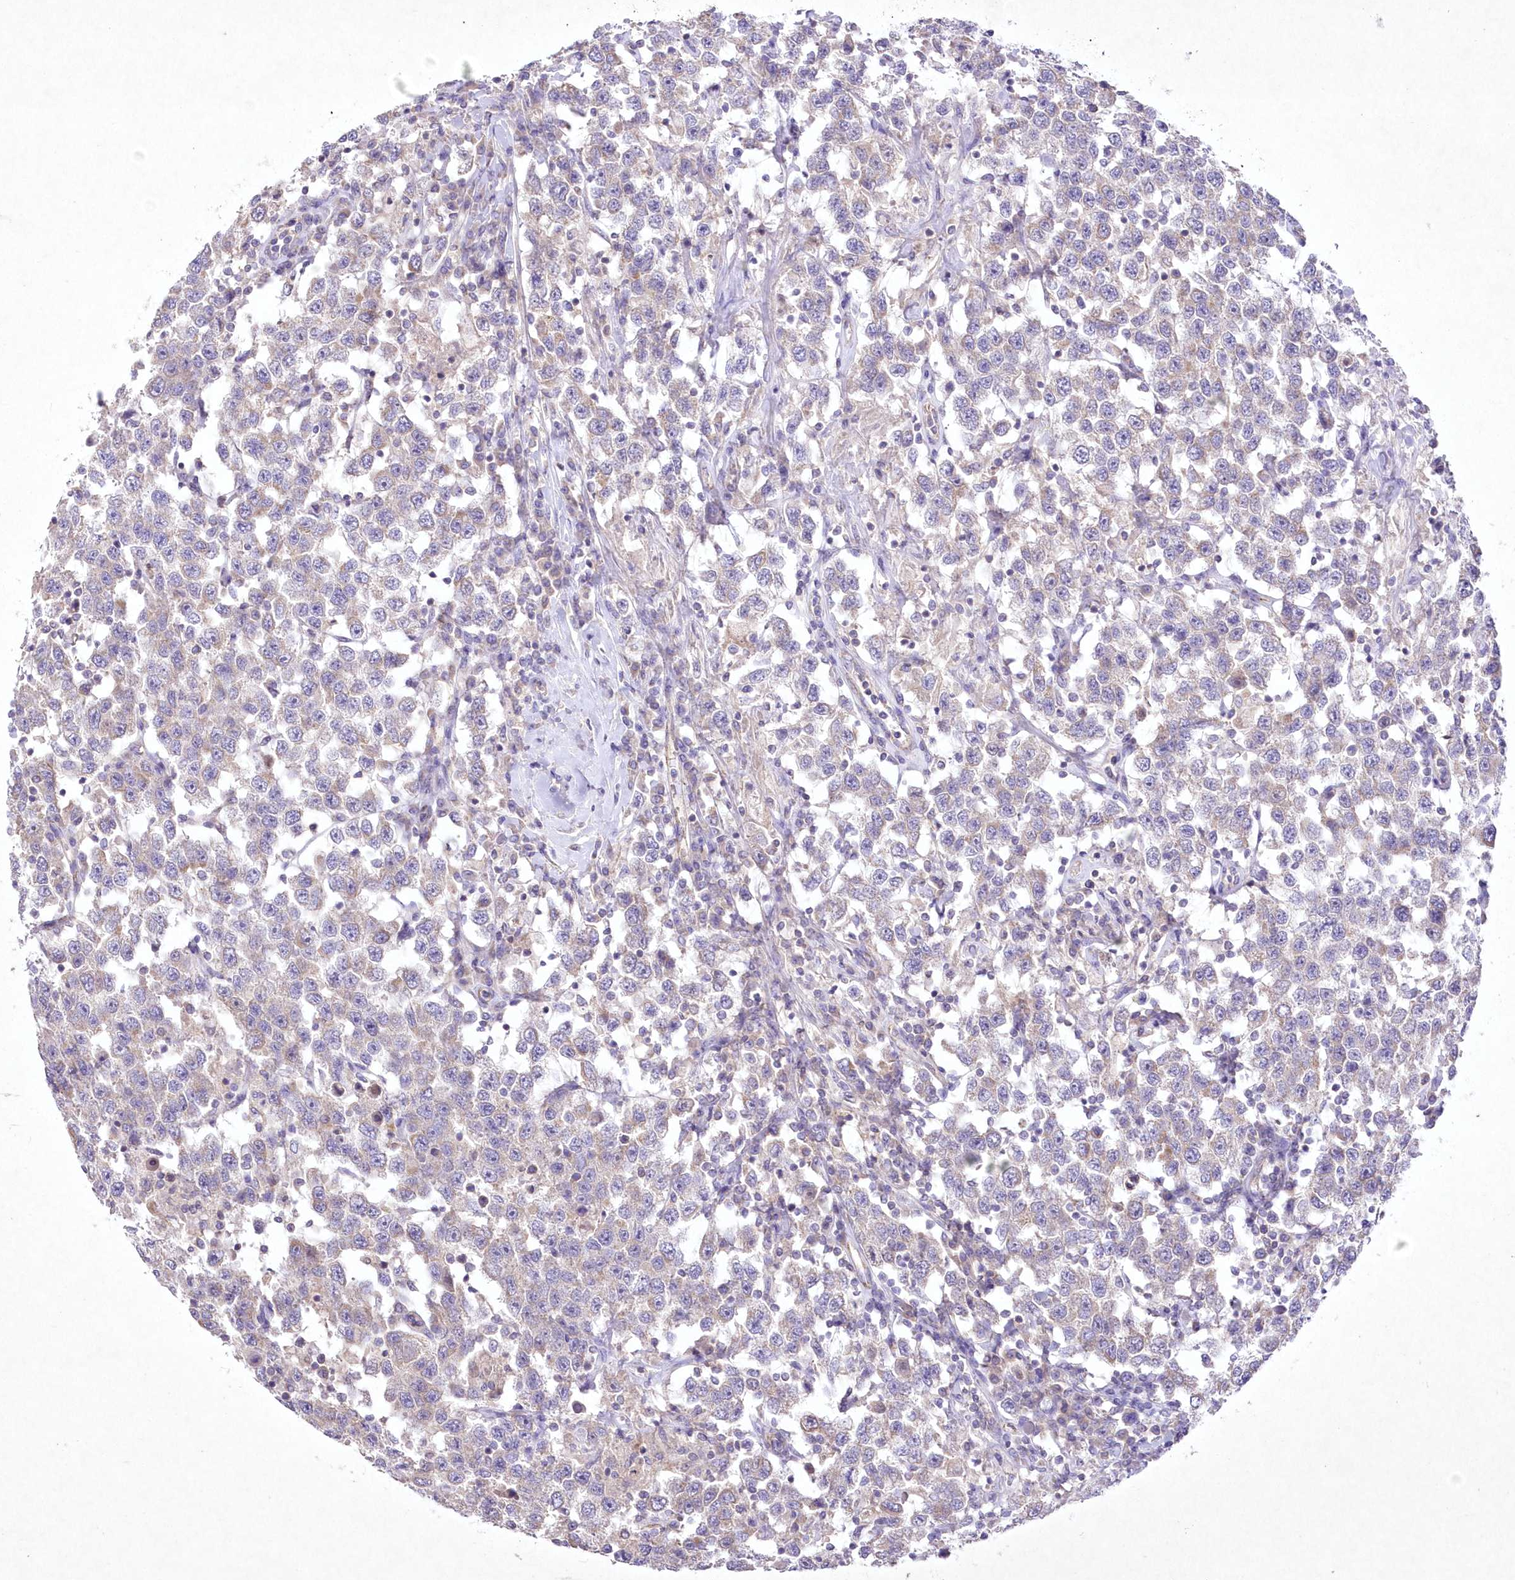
{"staining": {"intensity": "weak", "quantity": "<25%", "location": "cytoplasmic/membranous"}, "tissue": "testis cancer", "cell_type": "Tumor cells", "image_type": "cancer", "snomed": [{"axis": "morphology", "description": "Seminoma, NOS"}, {"axis": "topography", "description": "Testis"}], "caption": "Tumor cells are negative for protein expression in human testis seminoma.", "gene": "ITSN2", "patient": {"sex": "male", "age": 41}}